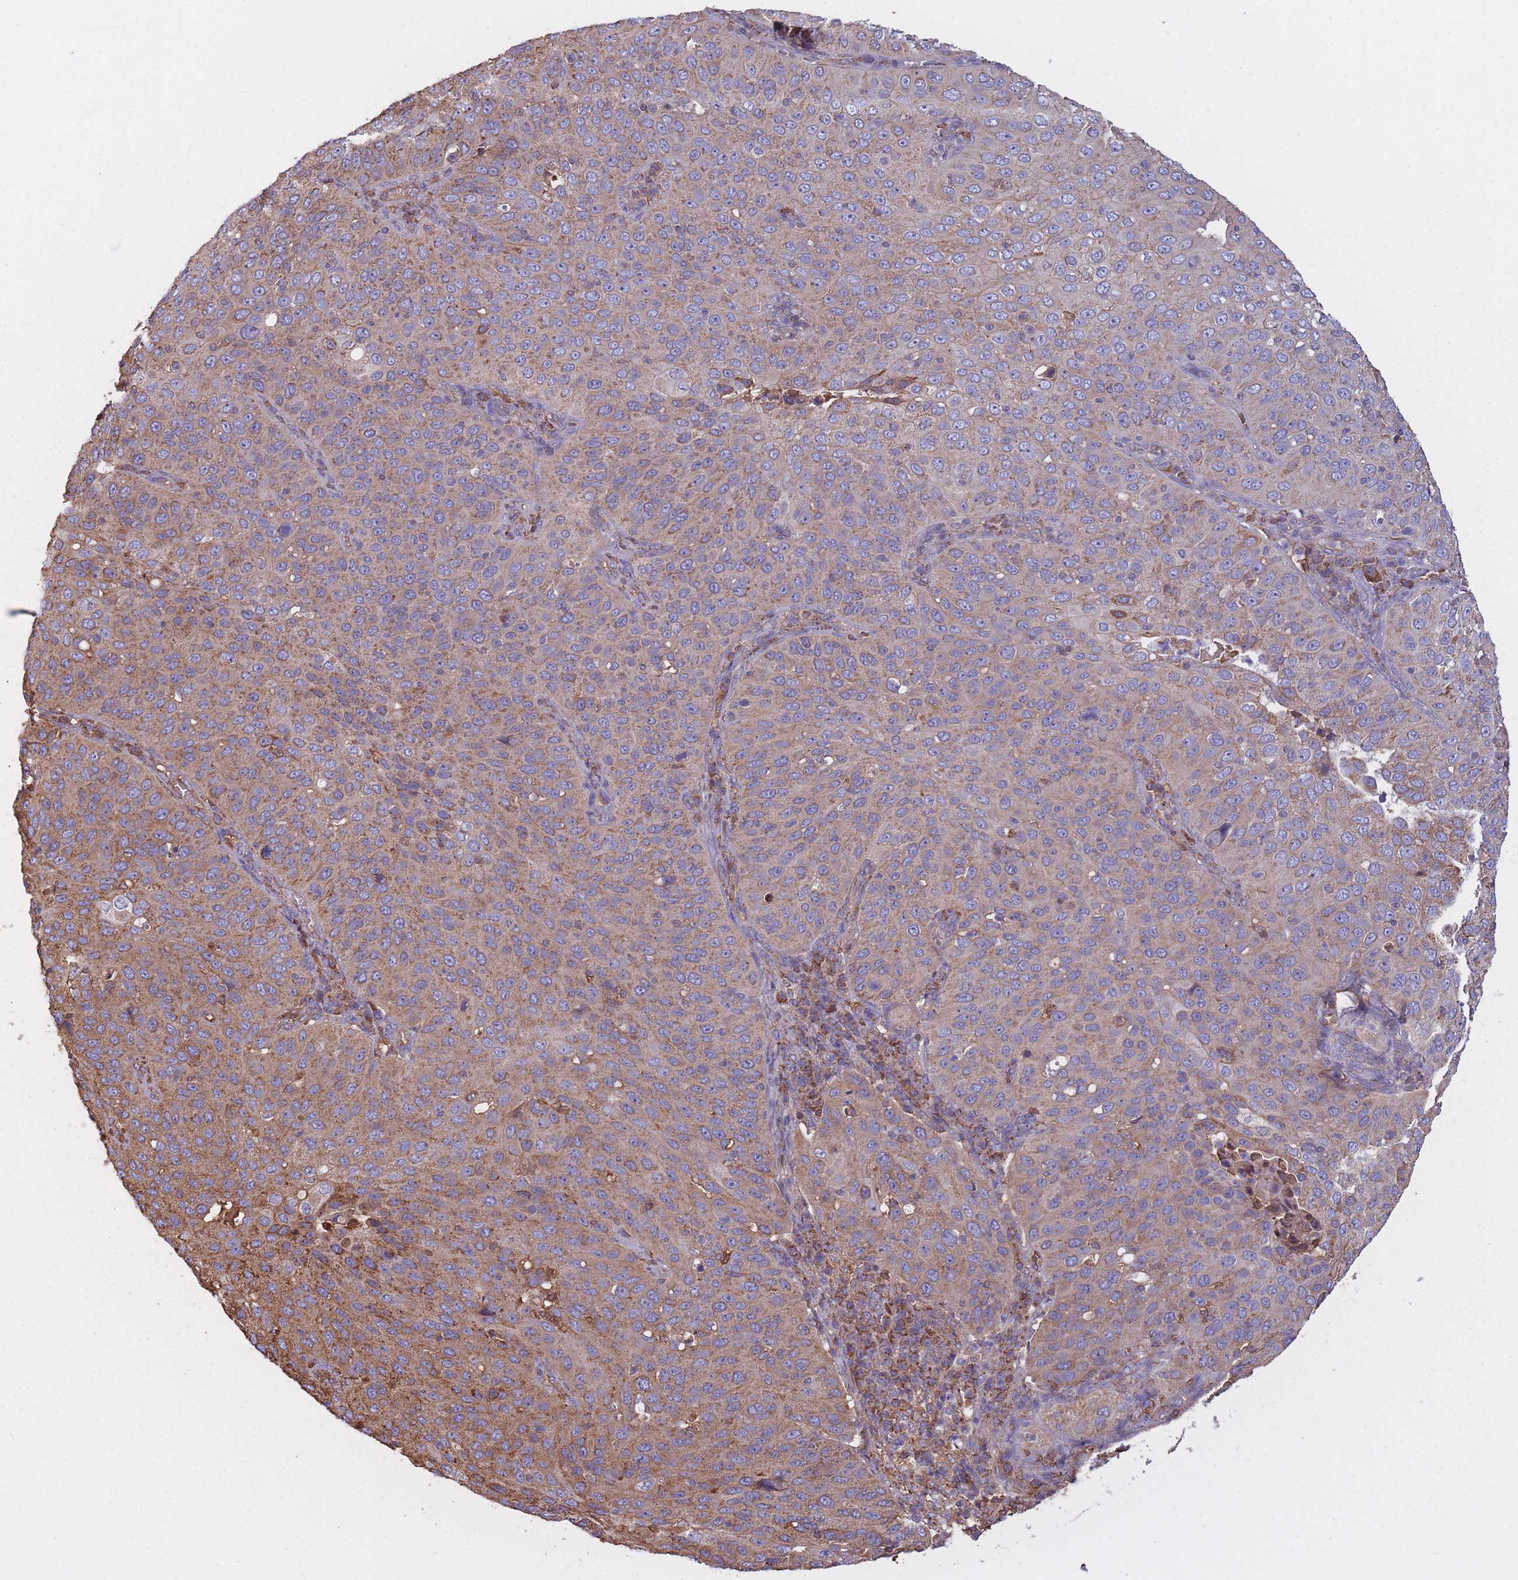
{"staining": {"intensity": "moderate", "quantity": "25%-75%", "location": "cytoplasmic/membranous"}, "tissue": "cervical cancer", "cell_type": "Tumor cells", "image_type": "cancer", "snomed": [{"axis": "morphology", "description": "Squamous cell carcinoma, NOS"}, {"axis": "topography", "description": "Cervix"}], "caption": "Approximately 25%-75% of tumor cells in human cervical squamous cell carcinoma show moderate cytoplasmic/membranous protein positivity as visualized by brown immunohistochemical staining.", "gene": "KAT2A", "patient": {"sex": "female", "age": 36}}